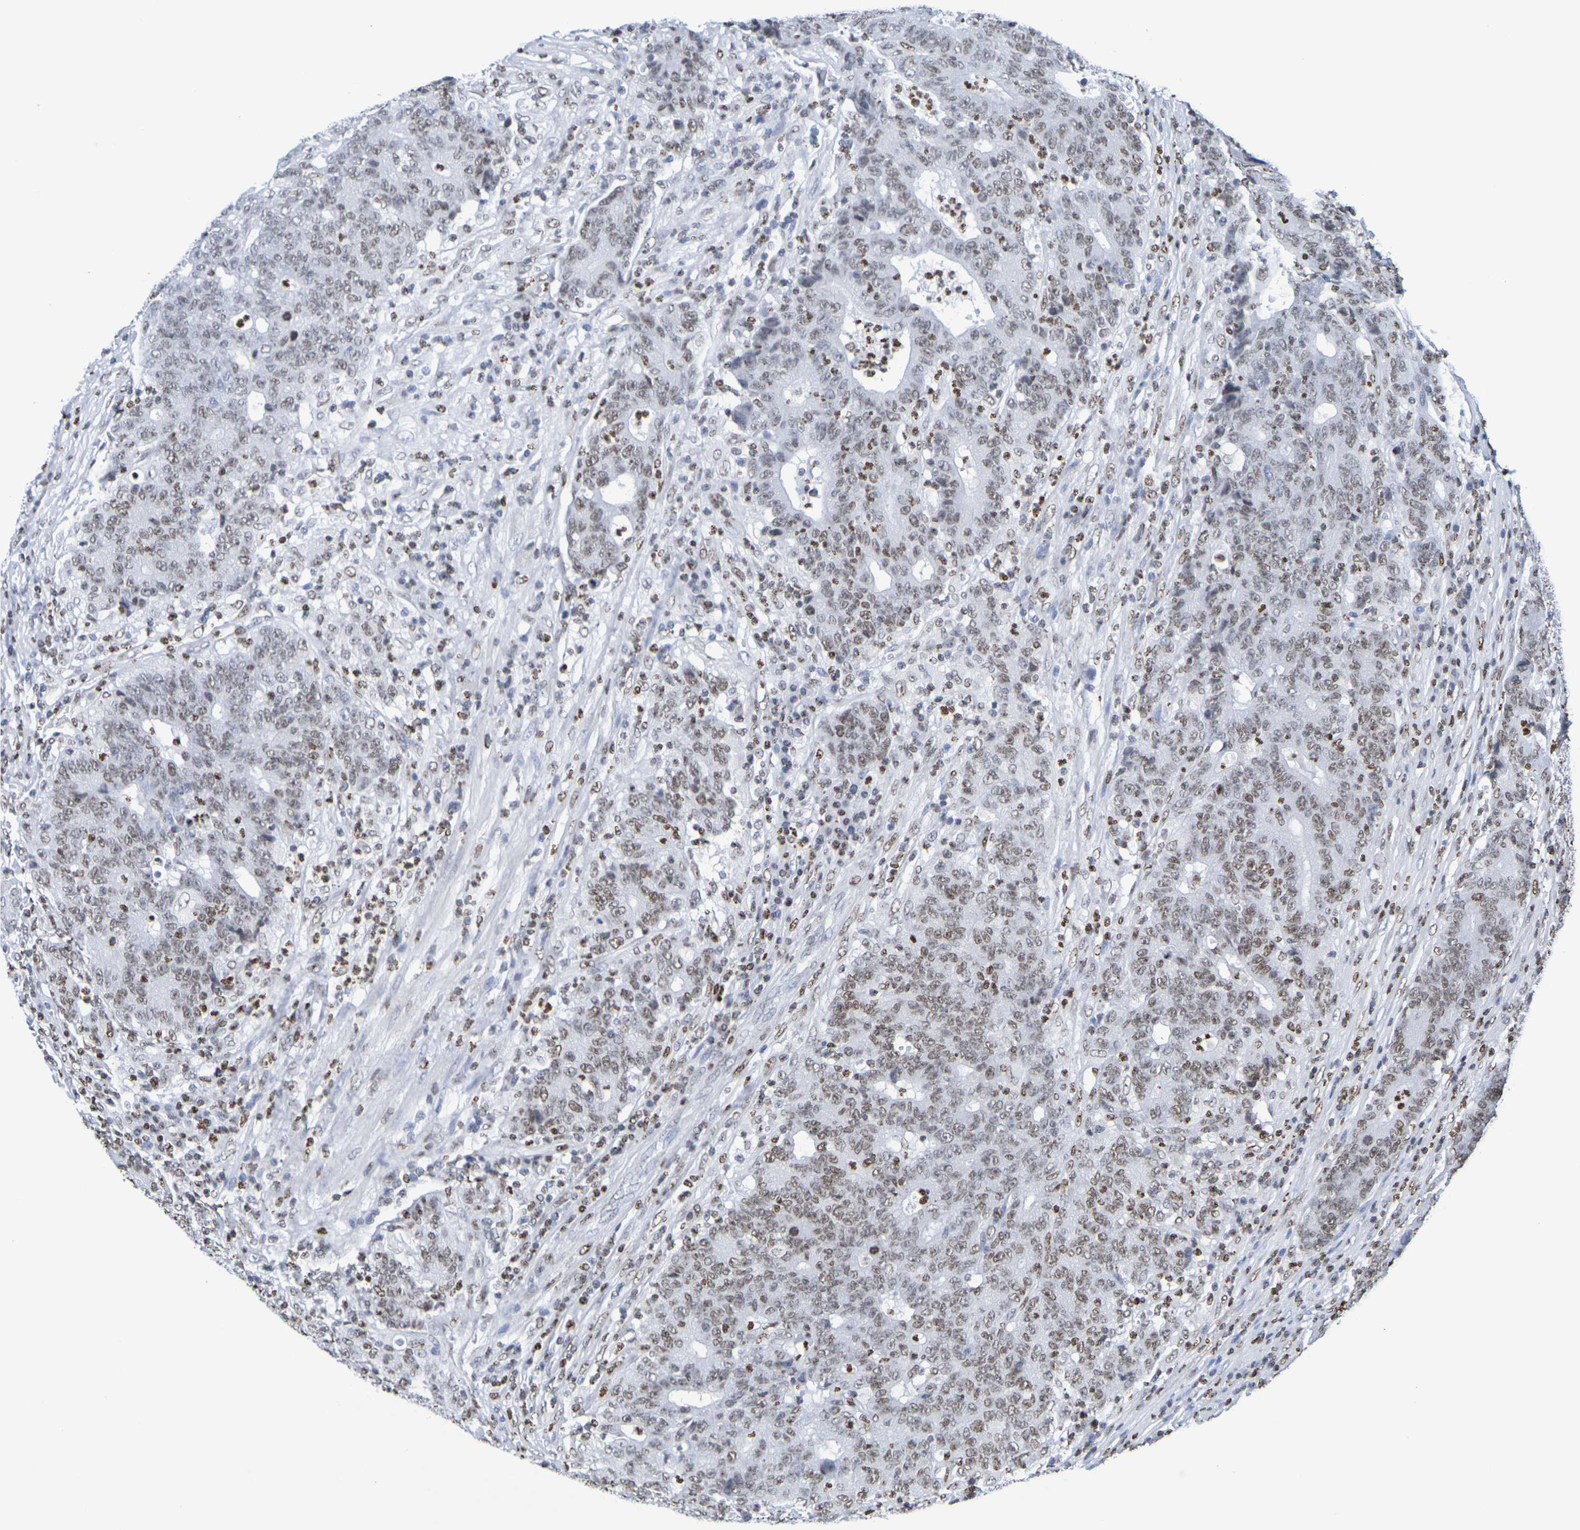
{"staining": {"intensity": "weak", "quantity": ">75%", "location": "nuclear"}, "tissue": "colorectal cancer", "cell_type": "Tumor cells", "image_type": "cancer", "snomed": [{"axis": "morphology", "description": "Normal tissue, NOS"}, {"axis": "morphology", "description": "Adenocarcinoma, NOS"}, {"axis": "topography", "description": "Colon"}], "caption": "This is an image of IHC staining of colorectal adenocarcinoma, which shows weak expression in the nuclear of tumor cells.", "gene": "H1-5", "patient": {"sex": "female", "age": 75}}